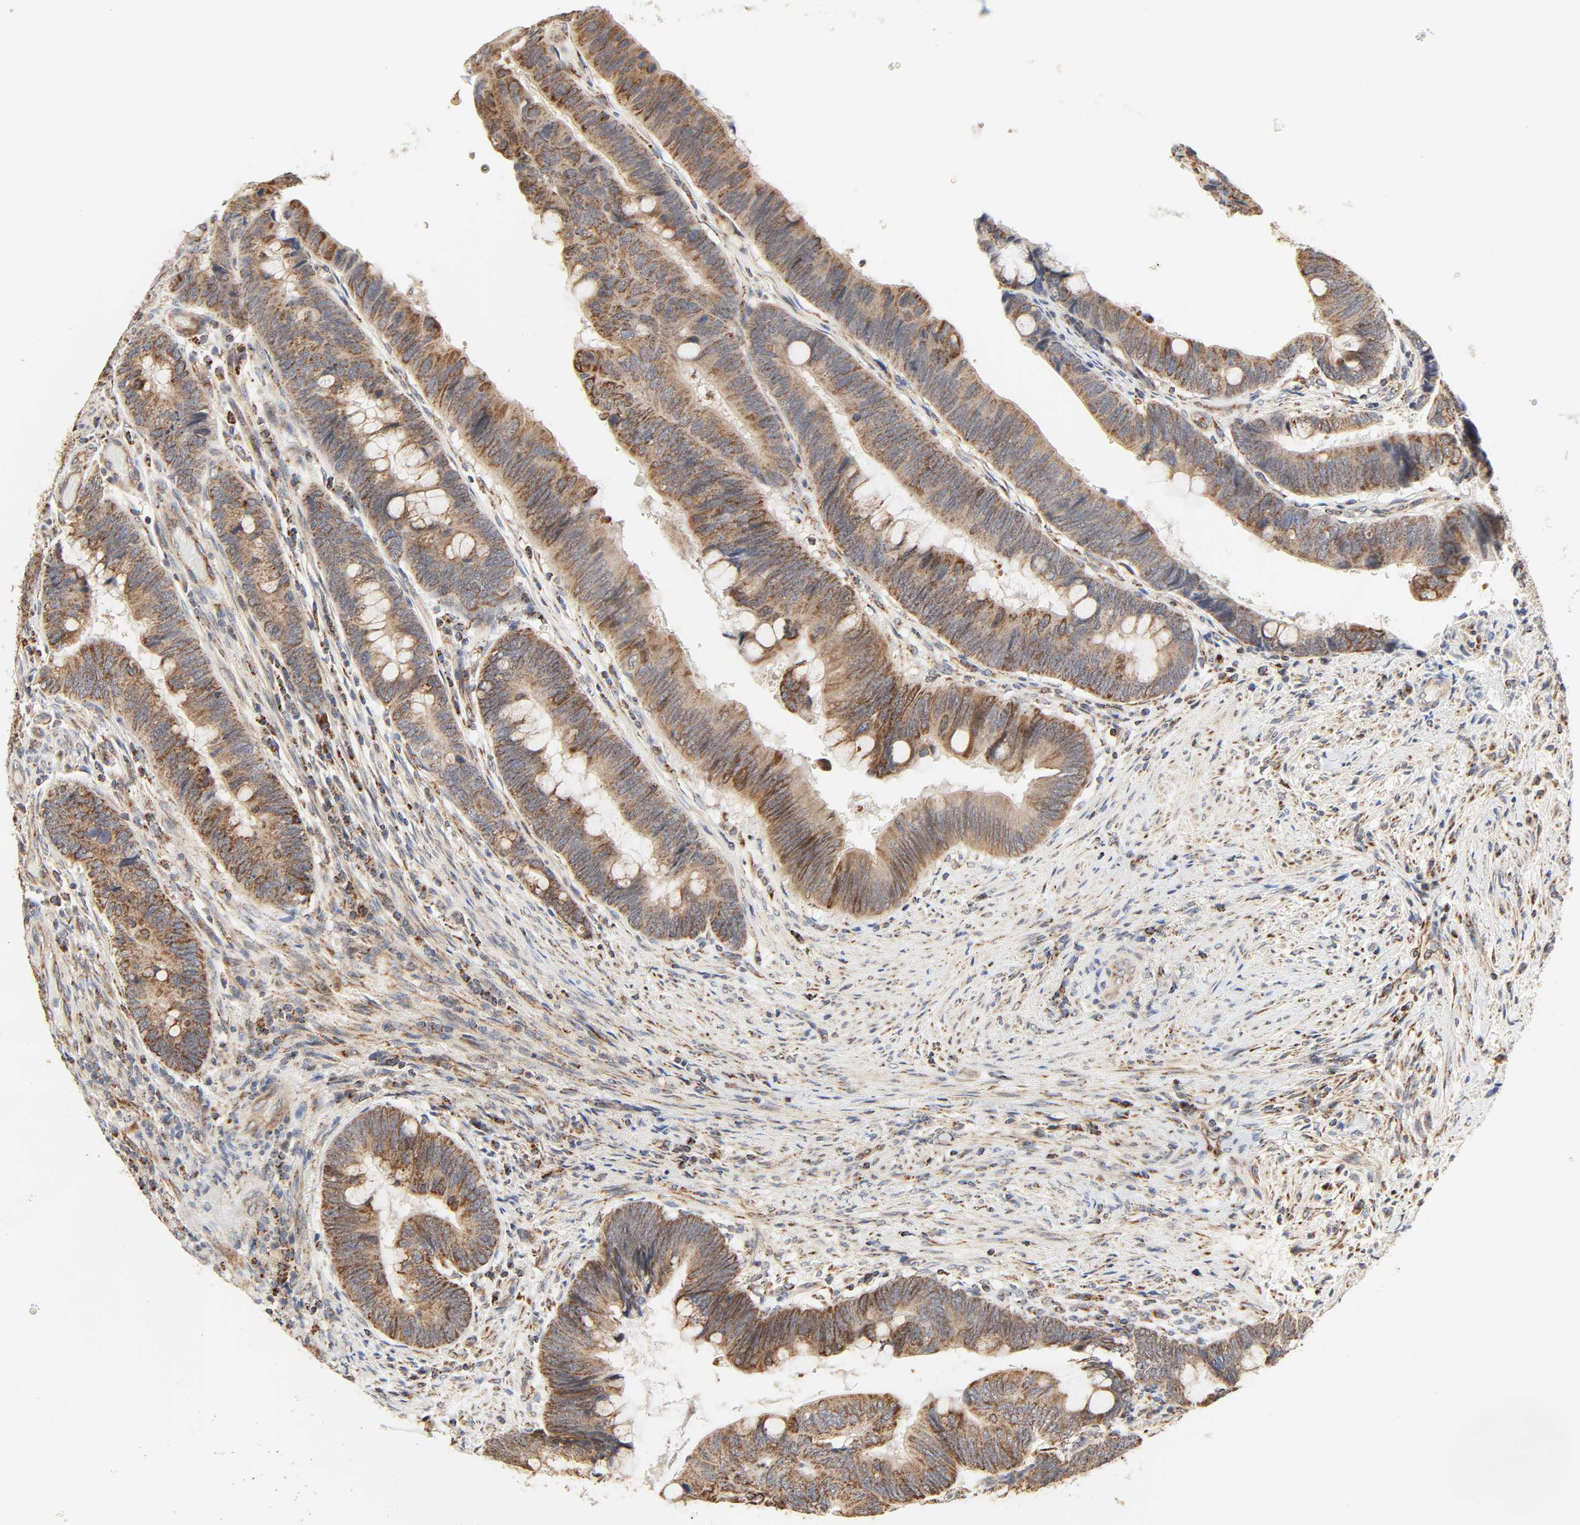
{"staining": {"intensity": "moderate", "quantity": ">75%", "location": "cytoplasmic/membranous"}, "tissue": "colorectal cancer", "cell_type": "Tumor cells", "image_type": "cancer", "snomed": [{"axis": "morphology", "description": "Normal tissue, NOS"}, {"axis": "morphology", "description": "Adenocarcinoma, NOS"}, {"axis": "topography", "description": "Rectum"}], "caption": "Human adenocarcinoma (colorectal) stained with a brown dye demonstrates moderate cytoplasmic/membranous positive expression in about >75% of tumor cells.", "gene": "ZMAT5", "patient": {"sex": "male", "age": 92}}